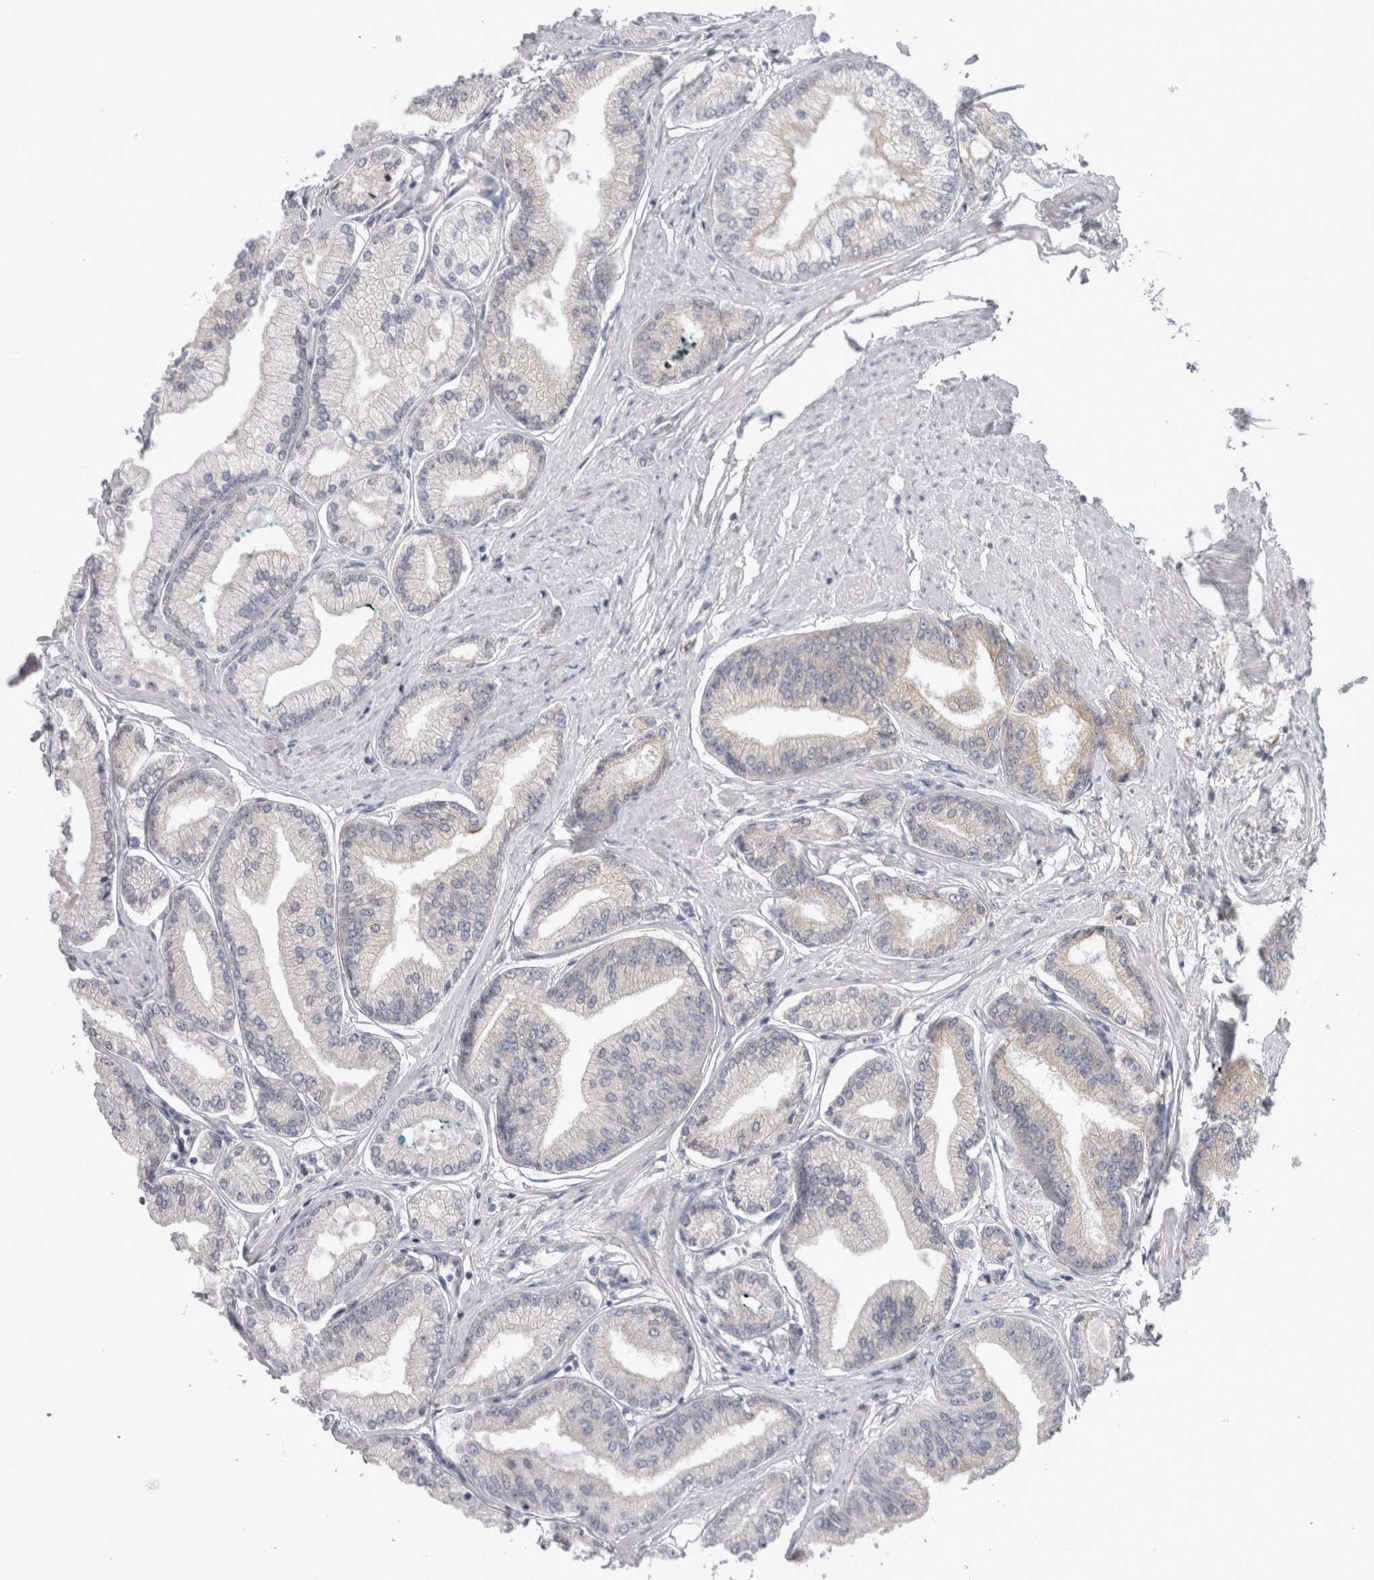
{"staining": {"intensity": "negative", "quantity": "none", "location": "none"}, "tissue": "prostate cancer", "cell_type": "Tumor cells", "image_type": "cancer", "snomed": [{"axis": "morphology", "description": "Adenocarcinoma, Low grade"}, {"axis": "topography", "description": "Prostate"}], "caption": "Immunohistochemical staining of human prostate adenocarcinoma (low-grade) reveals no significant expression in tumor cells.", "gene": "SMAP2", "patient": {"sex": "male", "age": 52}}